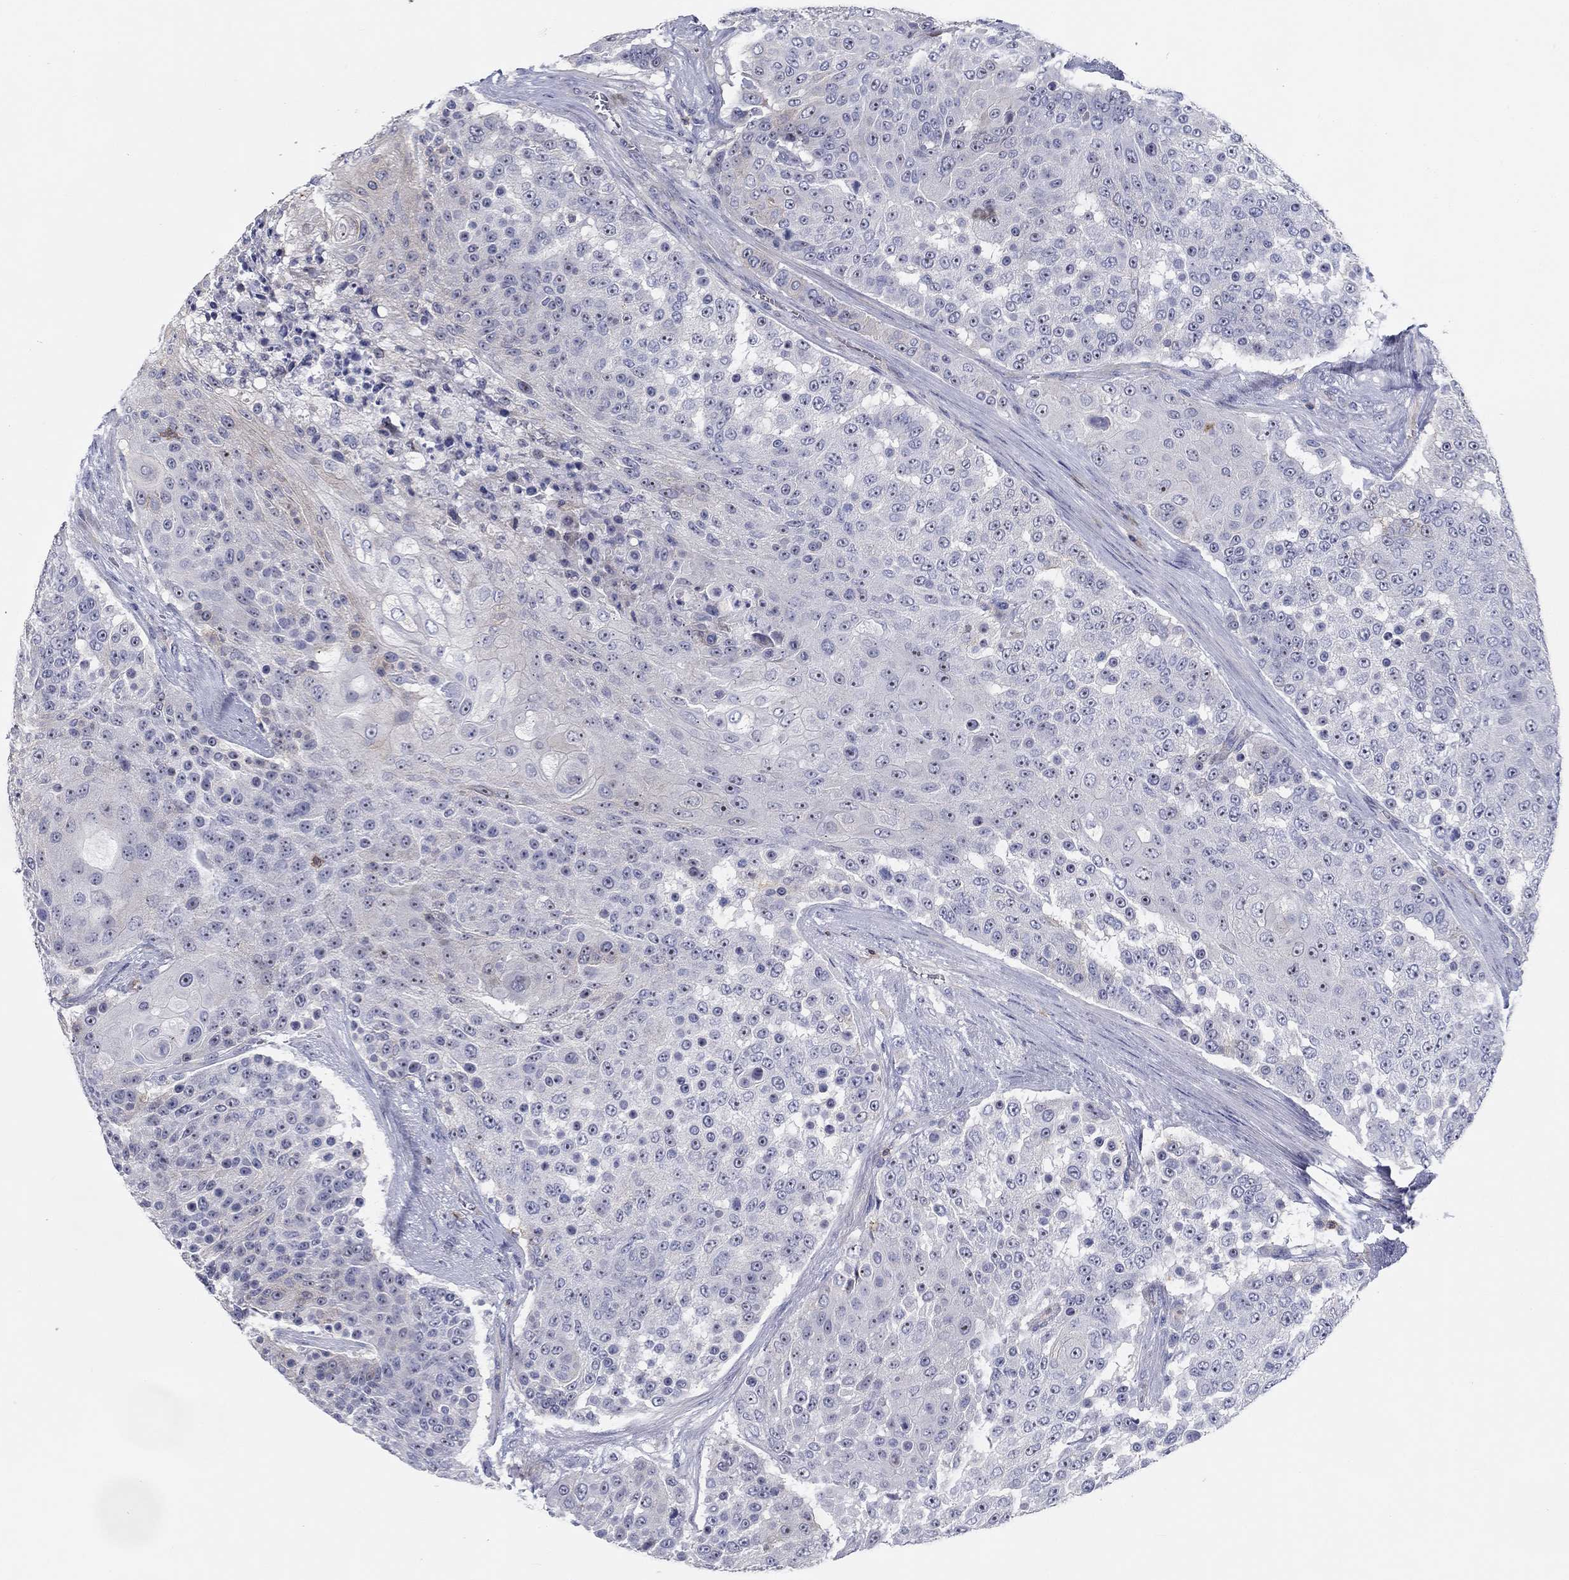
{"staining": {"intensity": "negative", "quantity": "none", "location": "none"}, "tissue": "urothelial cancer", "cell_type": "Tumor cells", "image_type": "cancer", "snomed": [{"axis": "morphology", "description": "Urothelial carcinoma, High grade"}, {"axis": "topography", "description": "Urinary bladder"}], "caption": "DAB (3,3'-diaminobenzidine) immunohistochemical staining of urothelial cancer reveals no significant expression in tumor cells.", "gene": "SIT1", "patient": {"sex": "female", "age": 63}}